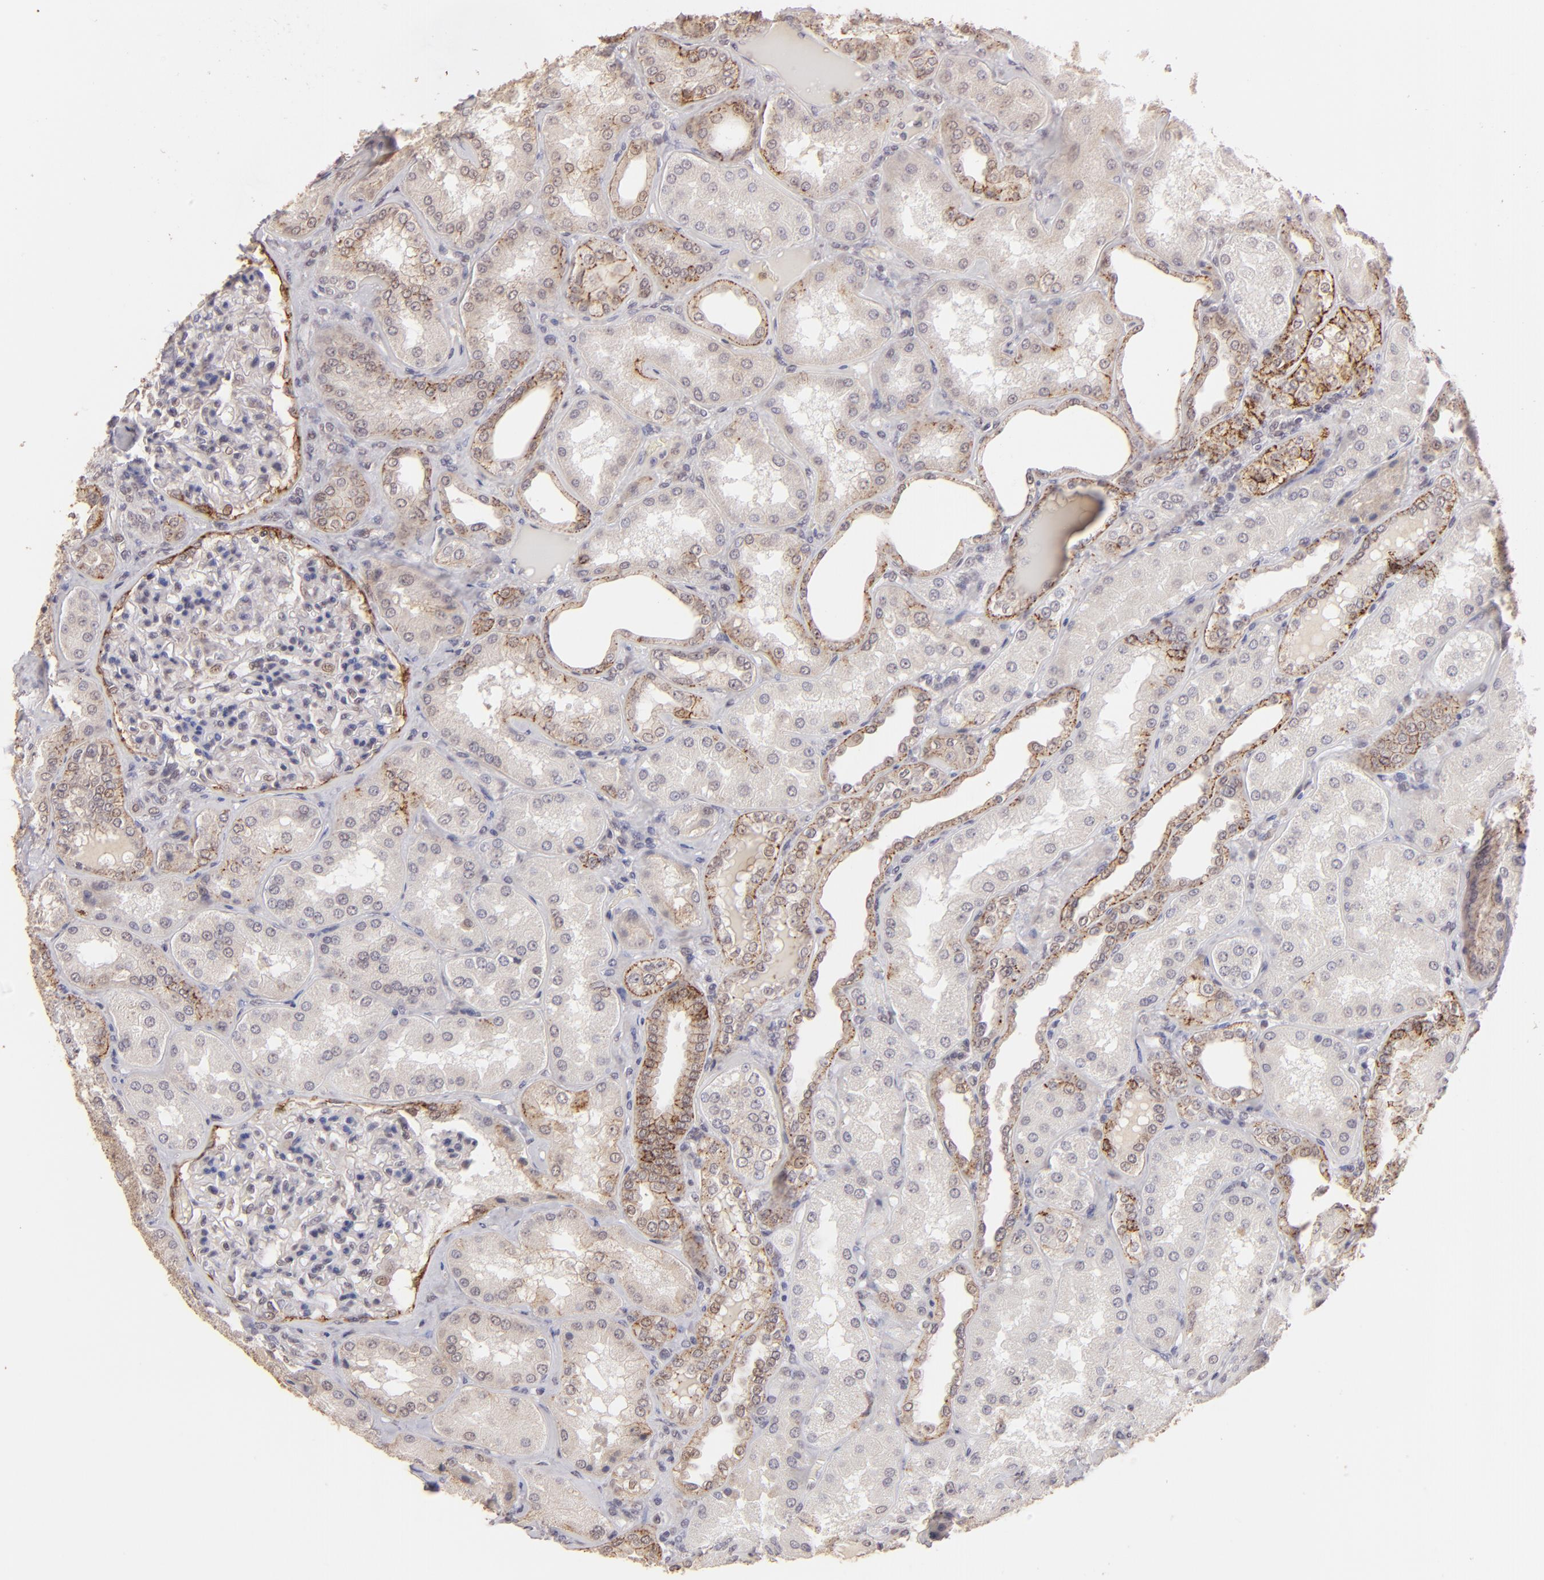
{"staining": {"intensity": "strong", "quantity": "<25%", "location": "cytoplasmic/membranous"}, "tissue": "kidney", "cell_type": "Cells in glomeruli", "image_type": "normal", "snomed": [{"axis": "morphology", "description": "Normal tissue, NOS"}, {"axis": "topography", "description": "Kidney"}], "caption": "This is a histology image of IHC staining of normal kidney, which shows strong expression in the cytoplasmic/membranous of cells in glomeruli.", "gene": "CLDN1", "patient": {"sex": "female", "age": 56}}